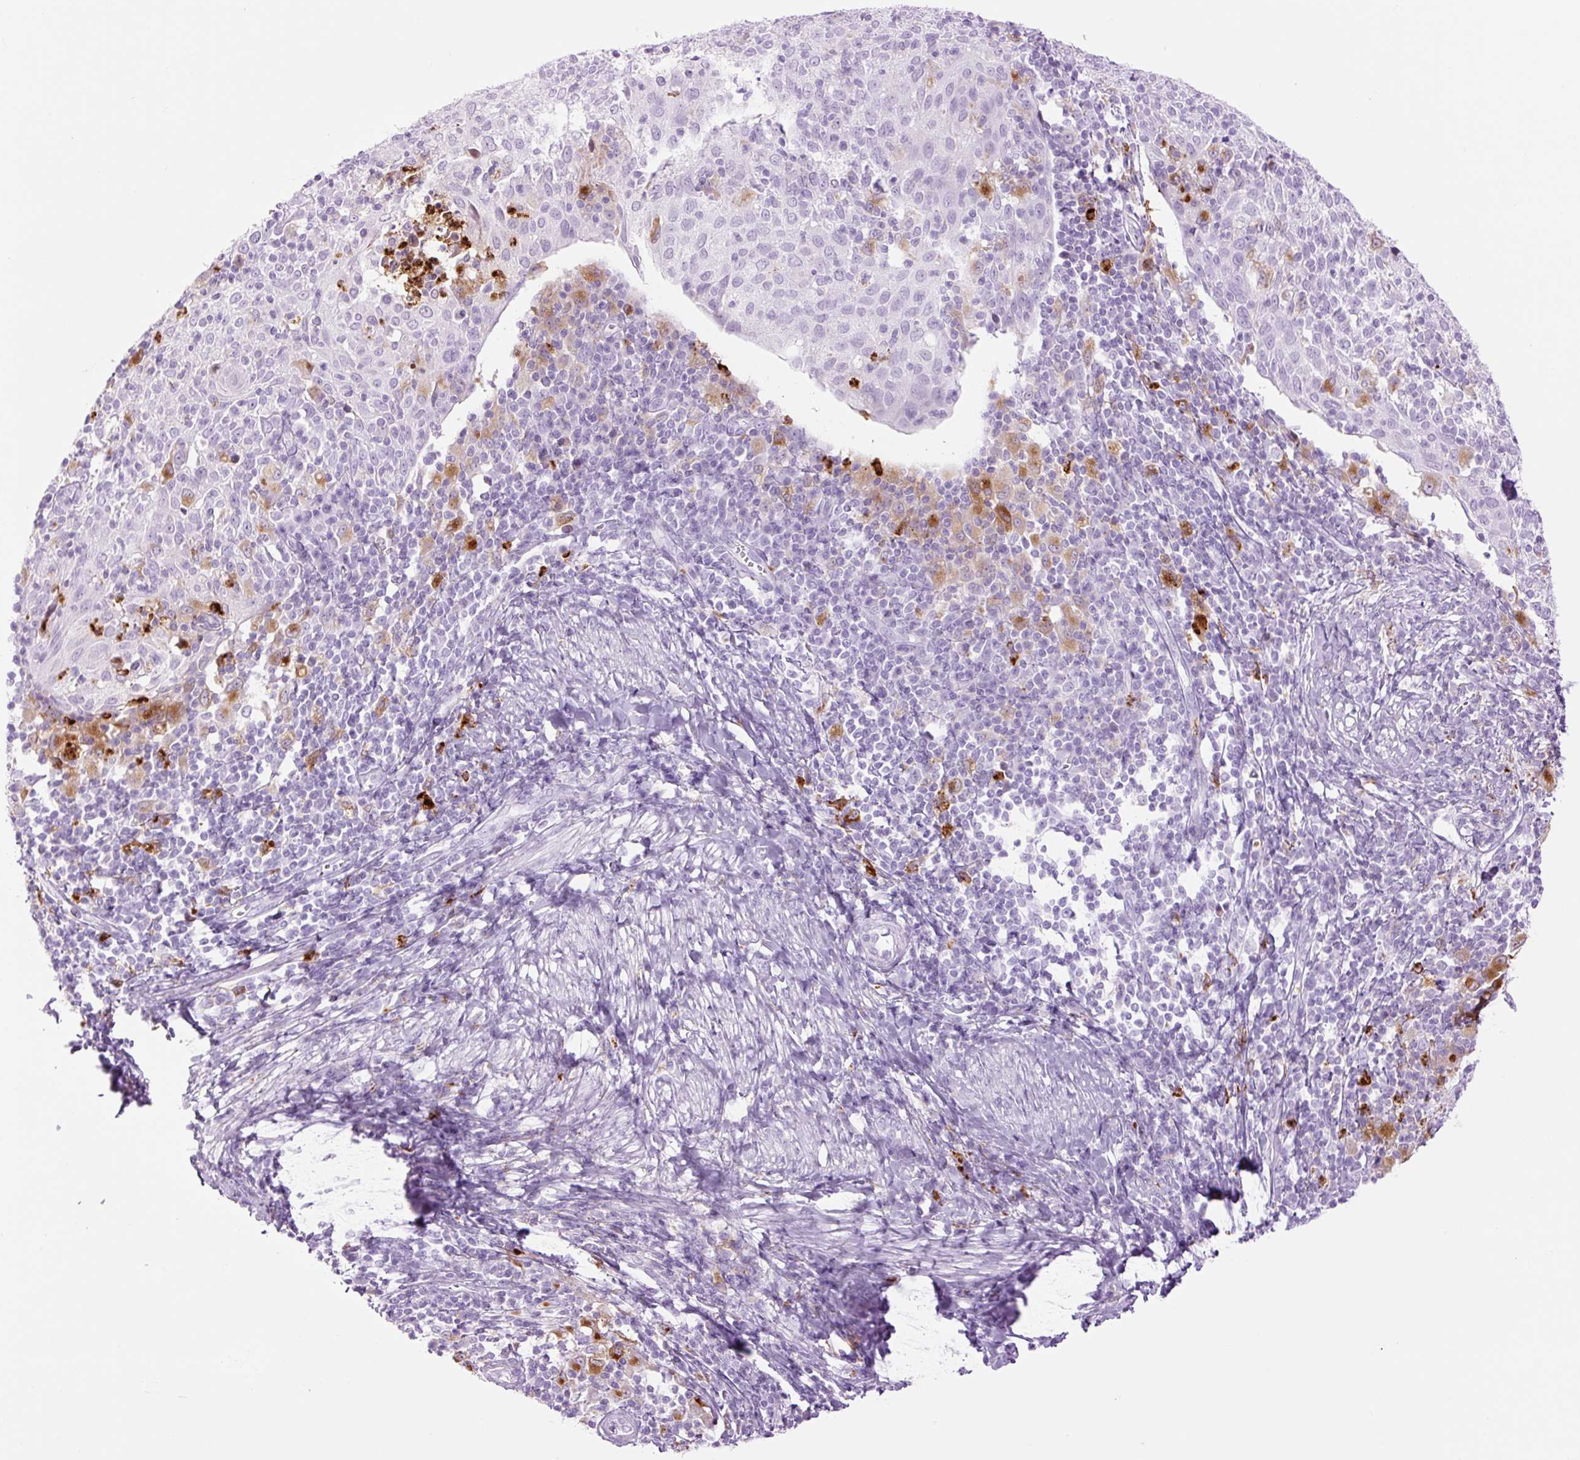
{"staining": {"intensity": "negative", "quantity": "none", "location": "none"}, "tissue": "cervical cancer", "cell_type": "Tumor cells", "image_type": "cancer", "snomed": [{"axis": "morphology", "description": "Squamous cell carcinoma, NOS"}, {"axis": "topography", "description": "Cervix"}], "caption": "Immunohistochemistry (IHC) image of neoplastic tissue: squamous cell carcinoma (cervical) stained with DAB demonstrates no significant protein staining in tumor cells.", "gene": "LYZ", "patient": {"sex": "female", "age": 52}}